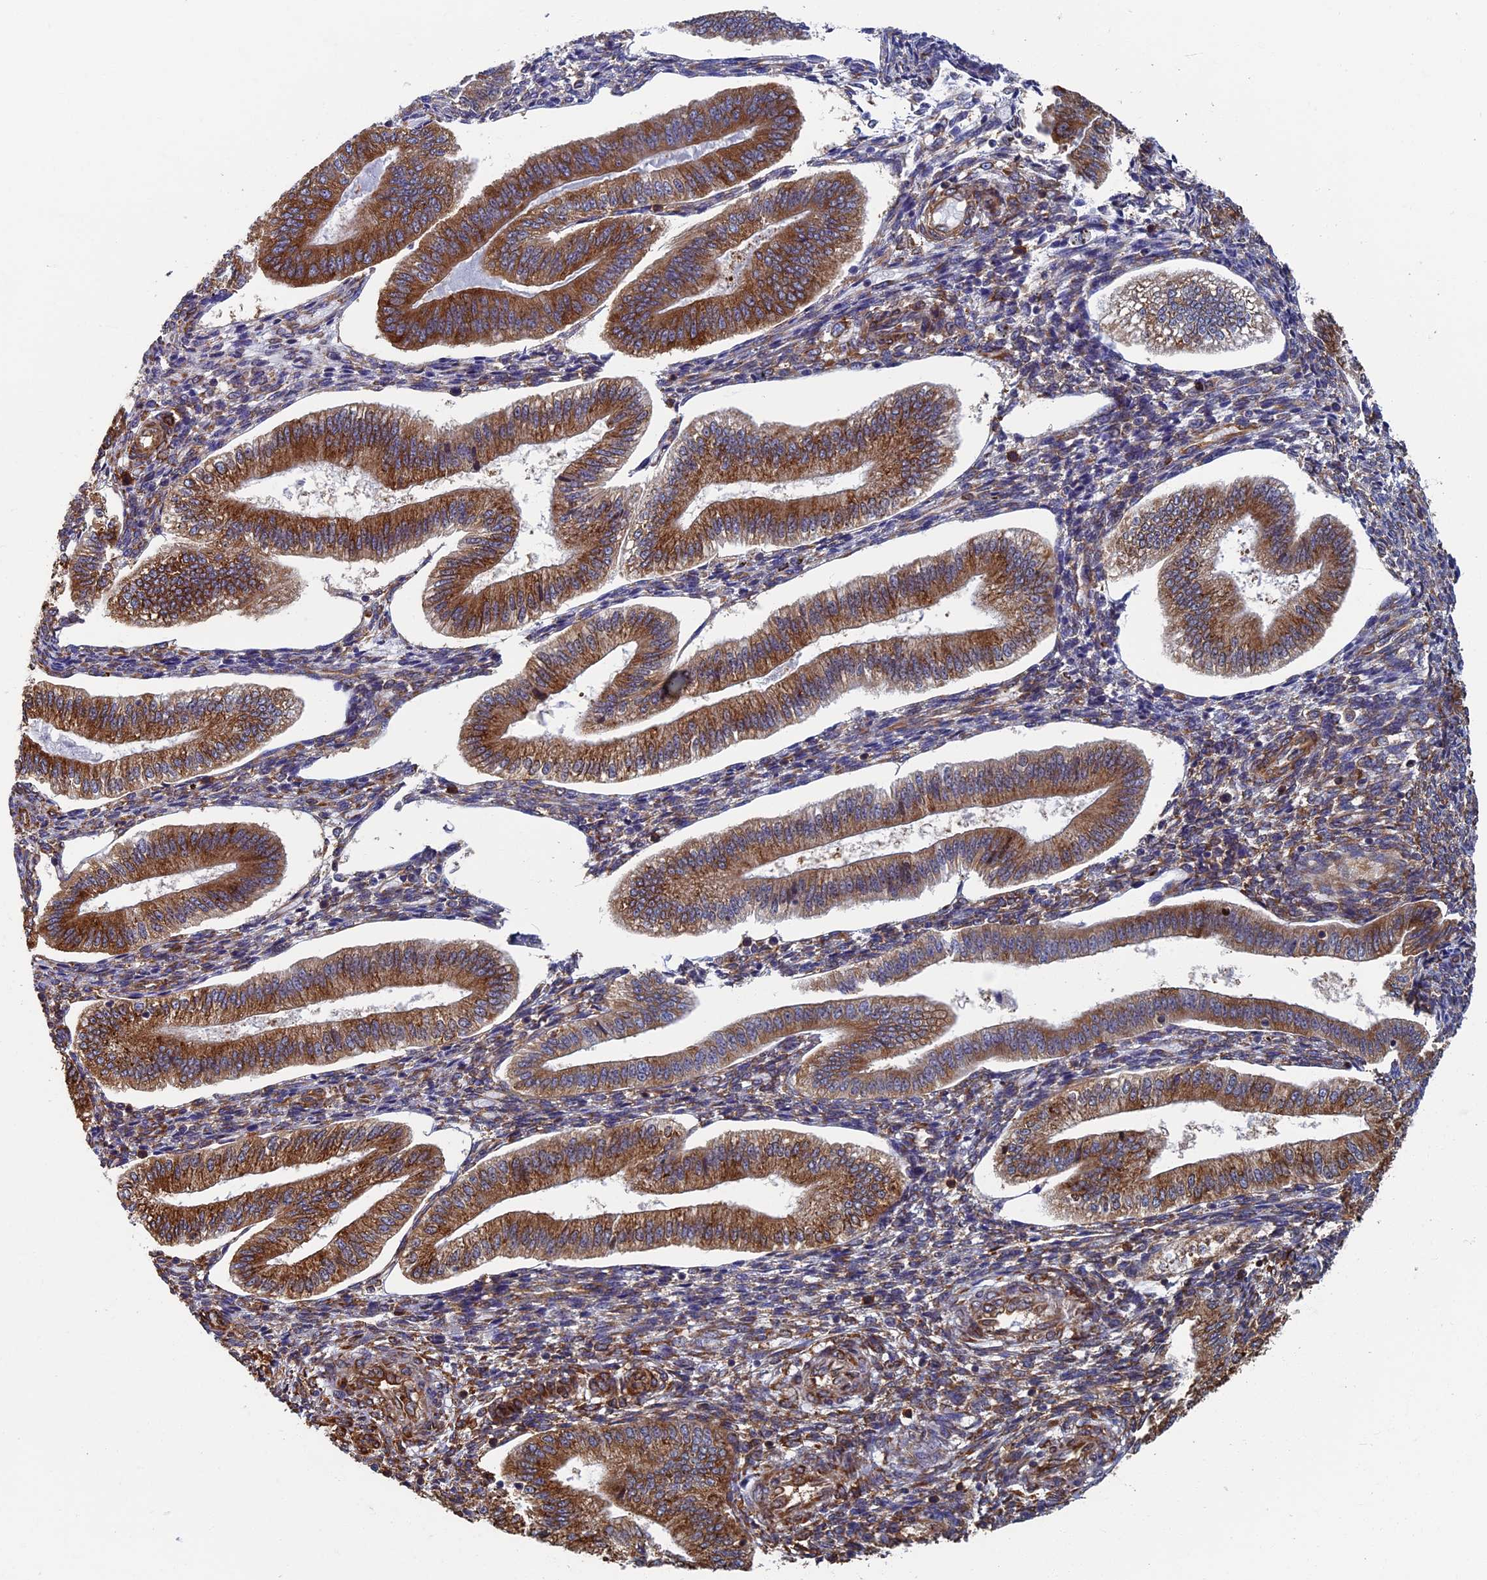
{"staining": {"intensity": "moderate", "quantity": "25%-75%", "location": "cytoplasmic/membranous"}, "tissue": "endometrium", "cell_type": "Cells in endometrial stroma", "image_type": "normal", "snomed": [{"axis": "morphology", "description": "Normal tissue, NOS"}, {"axis": "topography", "description": "Endometrium"}], "caption": "Cells in endometrial stroma exhibit medium levels of moderate cytoplasmic/membranous staining in approximately 25%-75% of cells in normal human endometrium.", "gene": "YBX1", "patient": {"sex": "female", "age": 34}}